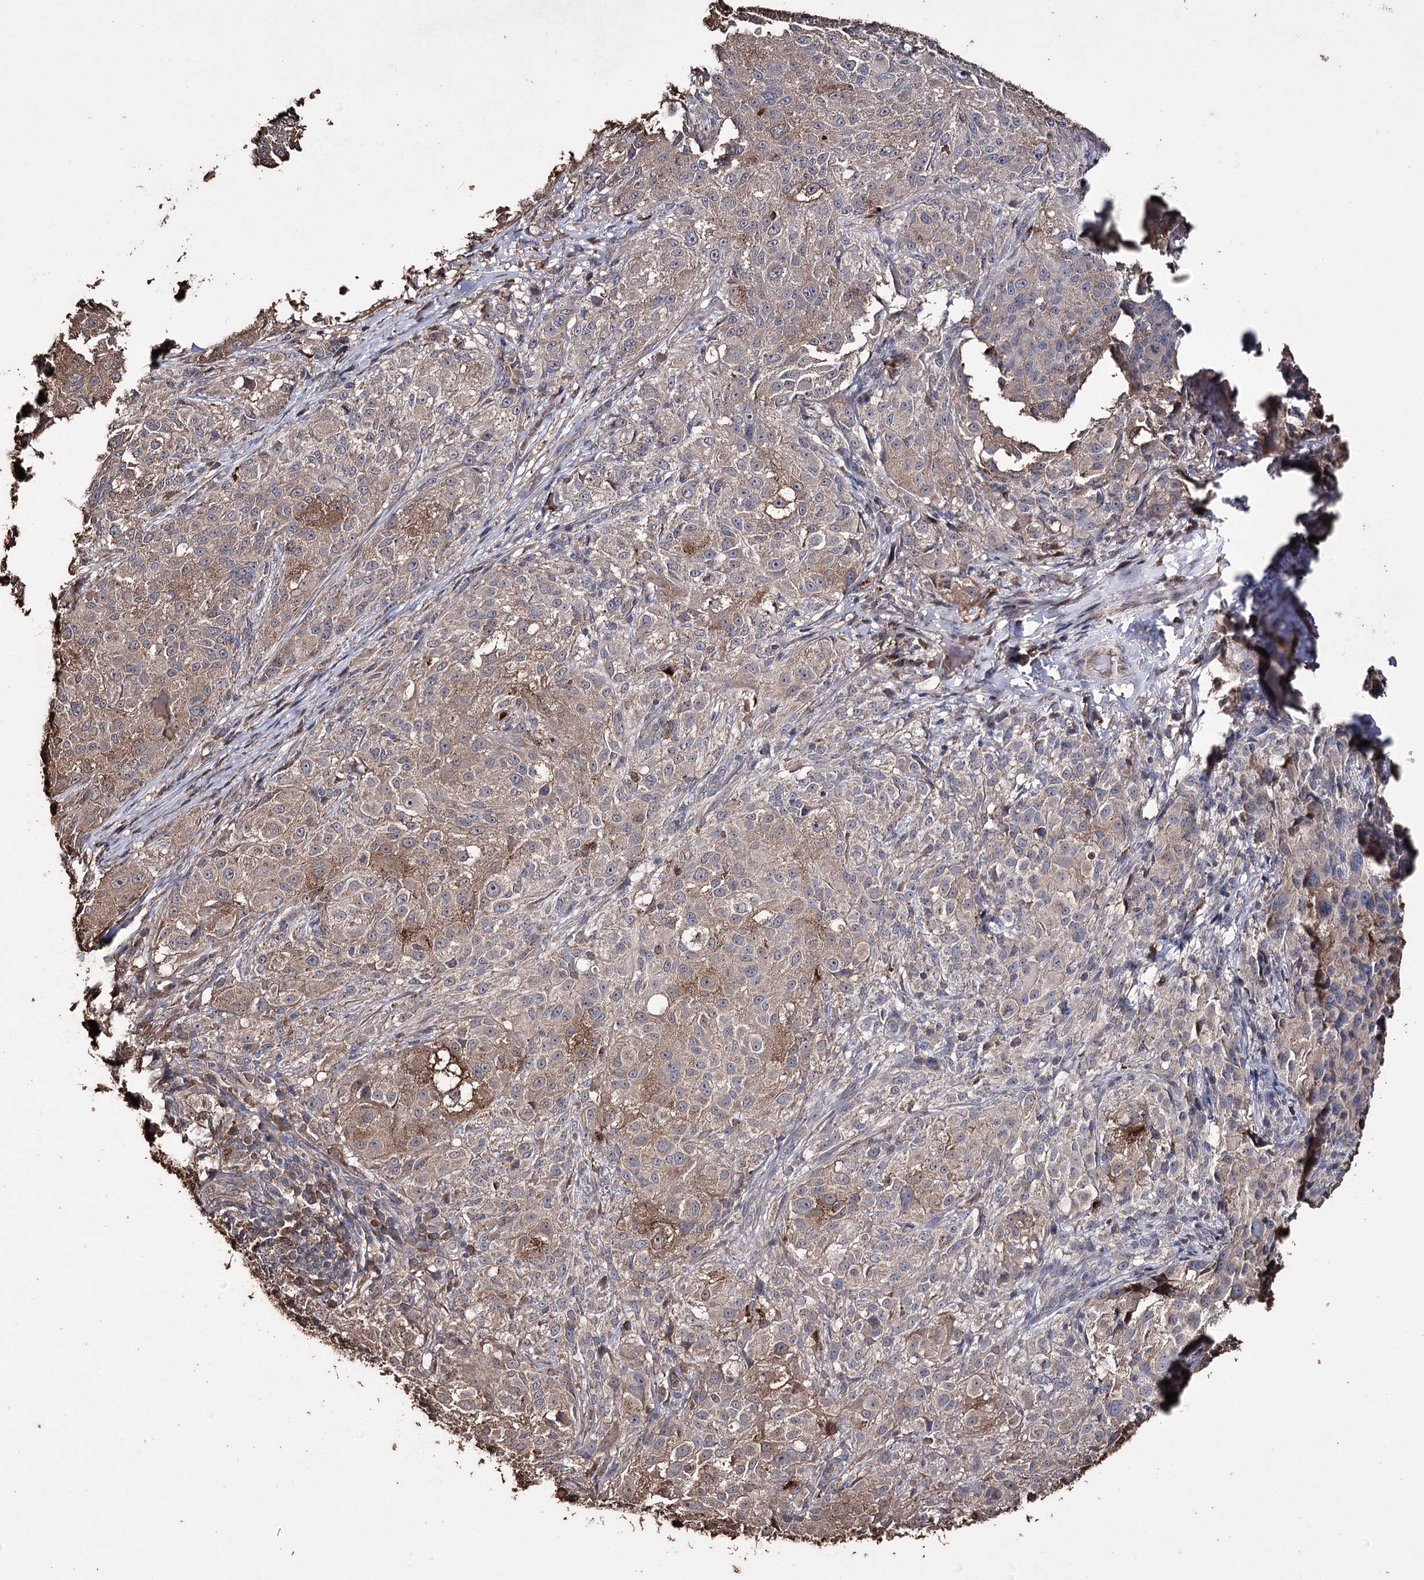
{"staining": {"intensity": "weak", "quantity": "<25%", "location": "cytoplasmic/membranous"}, "tissue": "melanoma", "cell_type": "Tumor cells", "image_type": "cancer", "snomed": [{"axis": "morphology", "description": "Necrosis, NOS"}, {"axis": "morphology", "description": "Malignant melanoma, NOS"}, {"axis": "topography", "description": "Skin"}], "caption": "Tumor cells are negative for protein expression in human melanoma.", "gene": "ZNF662", "patient": {"sex": "female", "age": 87}}